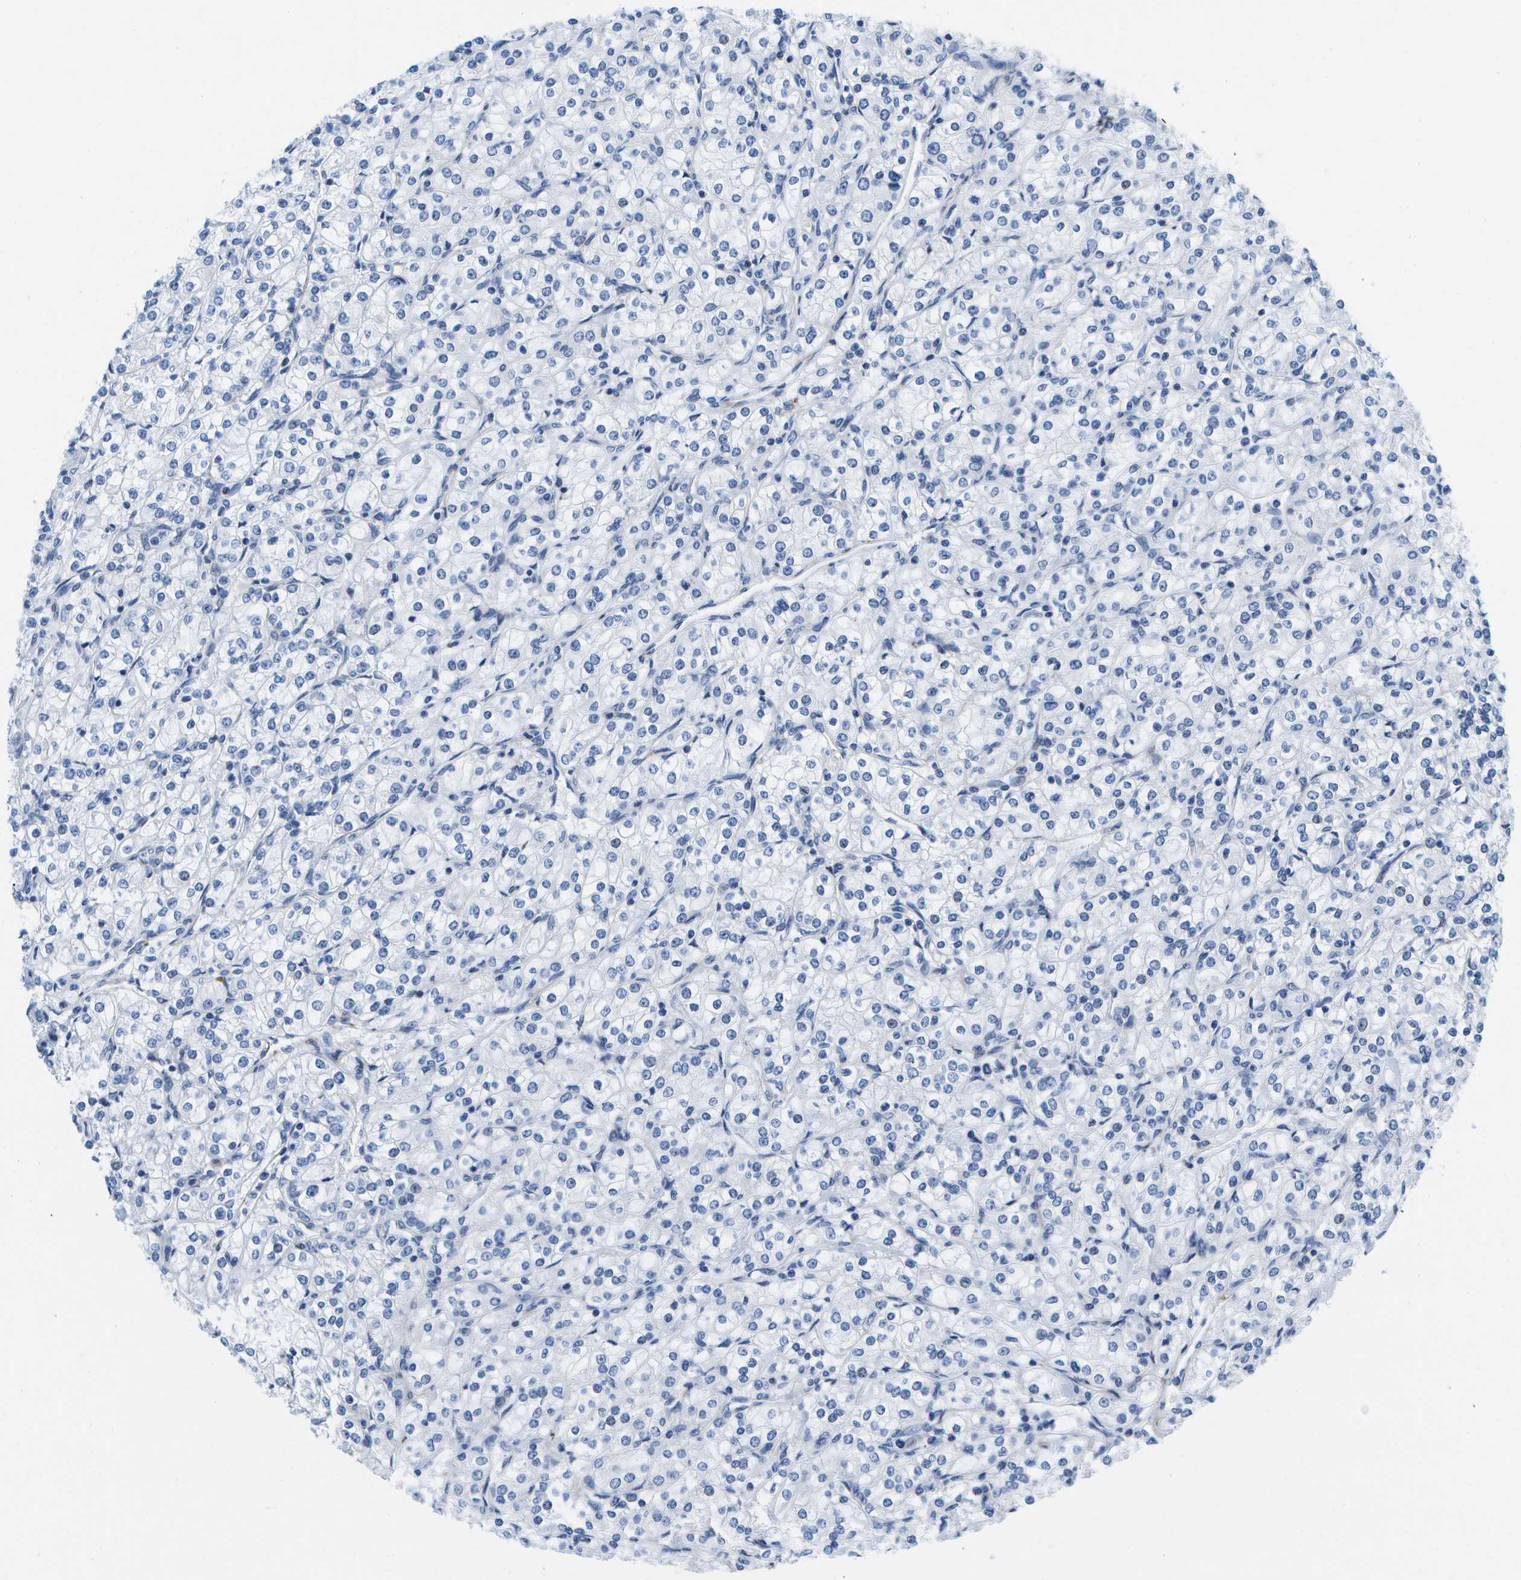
{"staining": {"intensity": "negative", "quantity": "none", "location": "none"}, "tissue": "renal cancer", "cell_type": "Tumor cells", "image_type": "cancer", "snomed": [{"axis": "morphology", "description": "Adenocarcinoma, NOS"}, {"axis": "topography", "description": "Kidney"}], "caption": "Tumor cells are negative for brown protein staining in renal cancer.", "gene": "ADGRG6", "patient": {"sex": "male", "age": 77}}